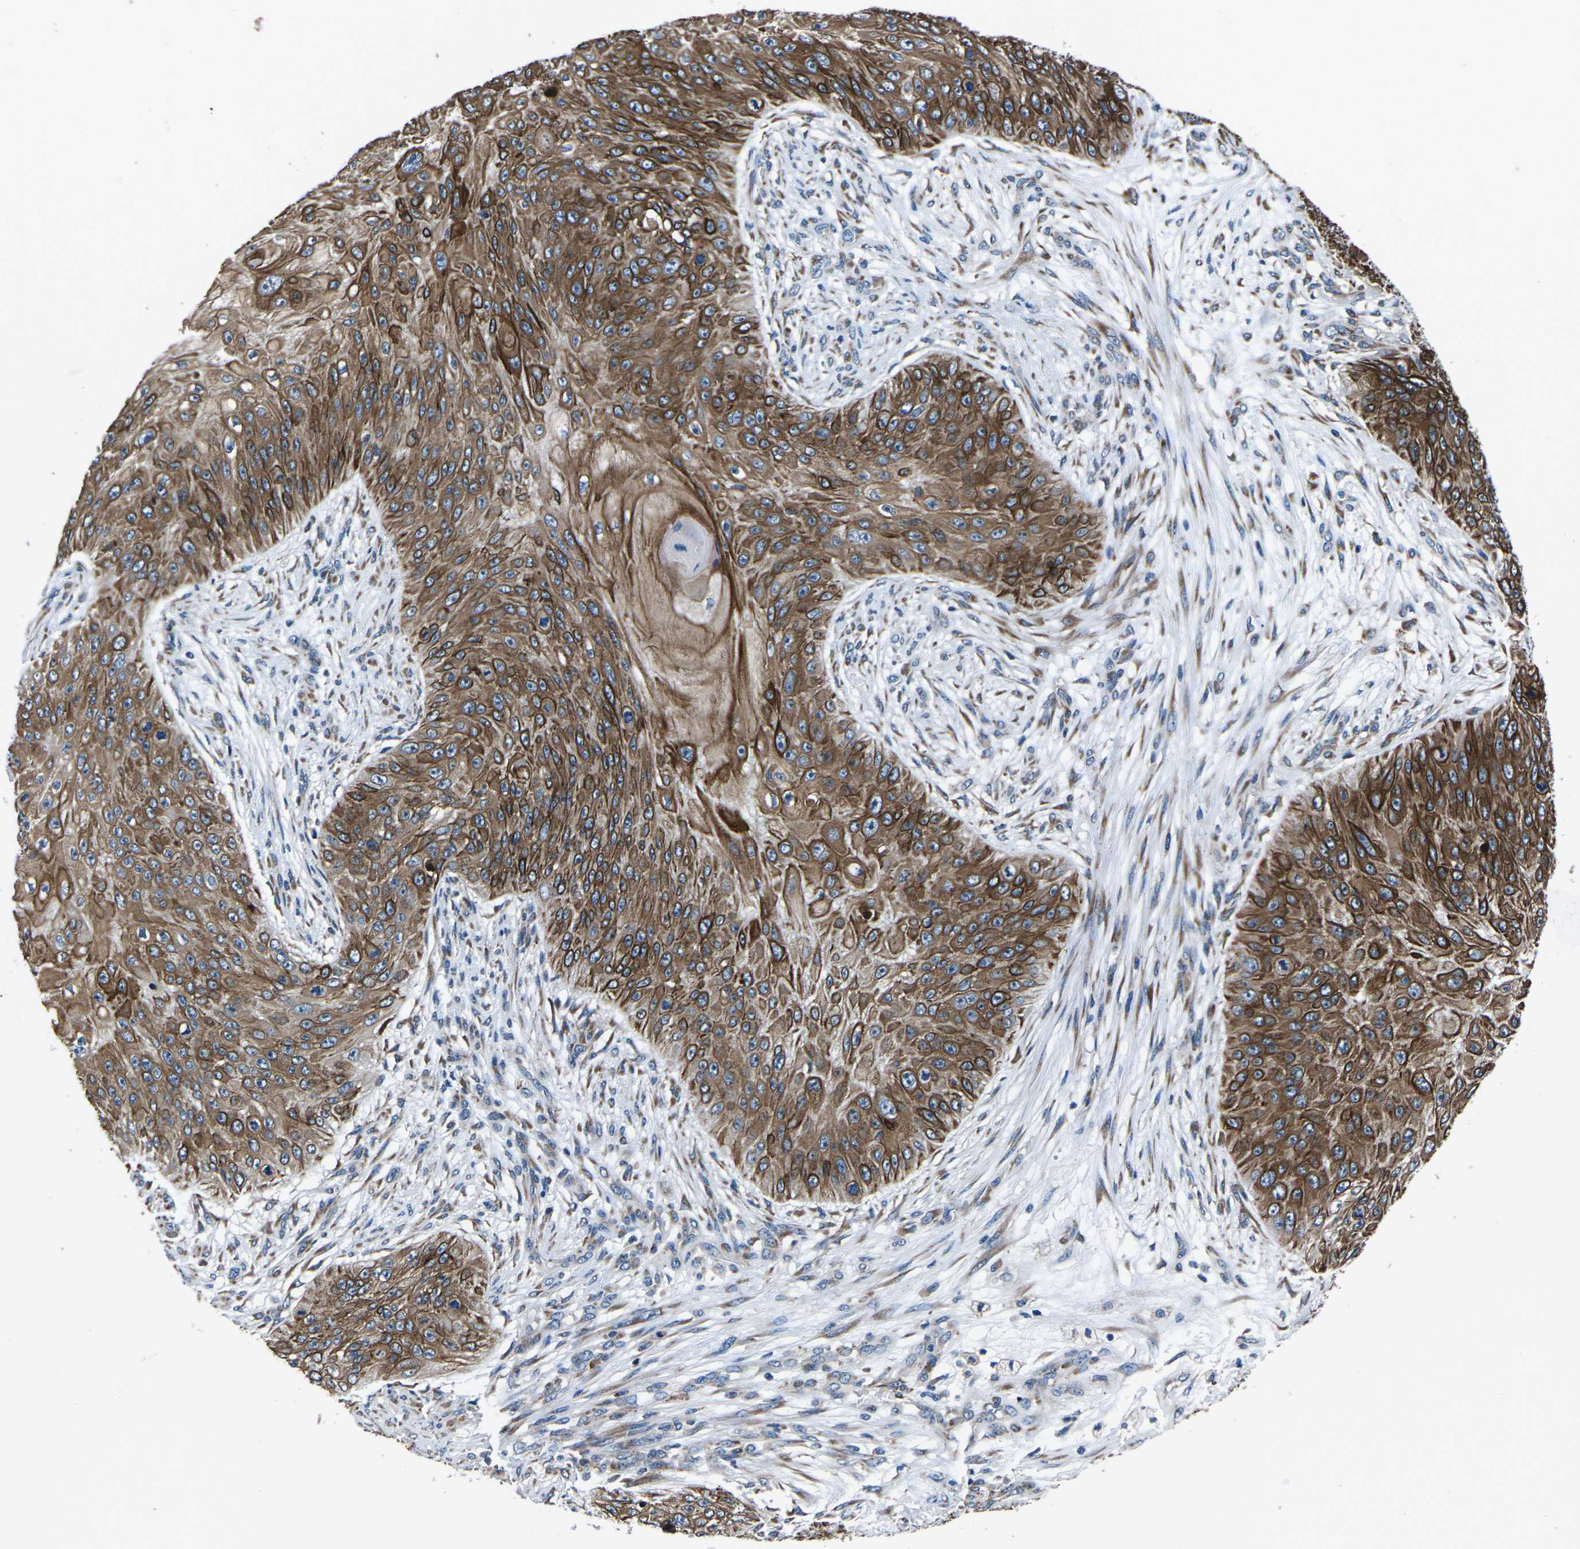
{"staining": {"intensity": "strong", "quantity": ">75%", "location": "cytoplasmic/membranous"}, "tissue": "skin cancer", "cell_type": "Tumor cells", "image_type": "cancer", "snomed": [{"axis": "morphology", "description": "Squamous cell carcinoma, NOS"}, {"axis": "topography", "description": "Skin"}], "caption": "Brown immunohistochemical staining in human skin cancer (squamous cell carcinoma) displays strong cytoplasmic/membranous expression in about >75% of tumor cells.", "gene": "GABRP", "patient": {"sex": "female", "age": 80}}